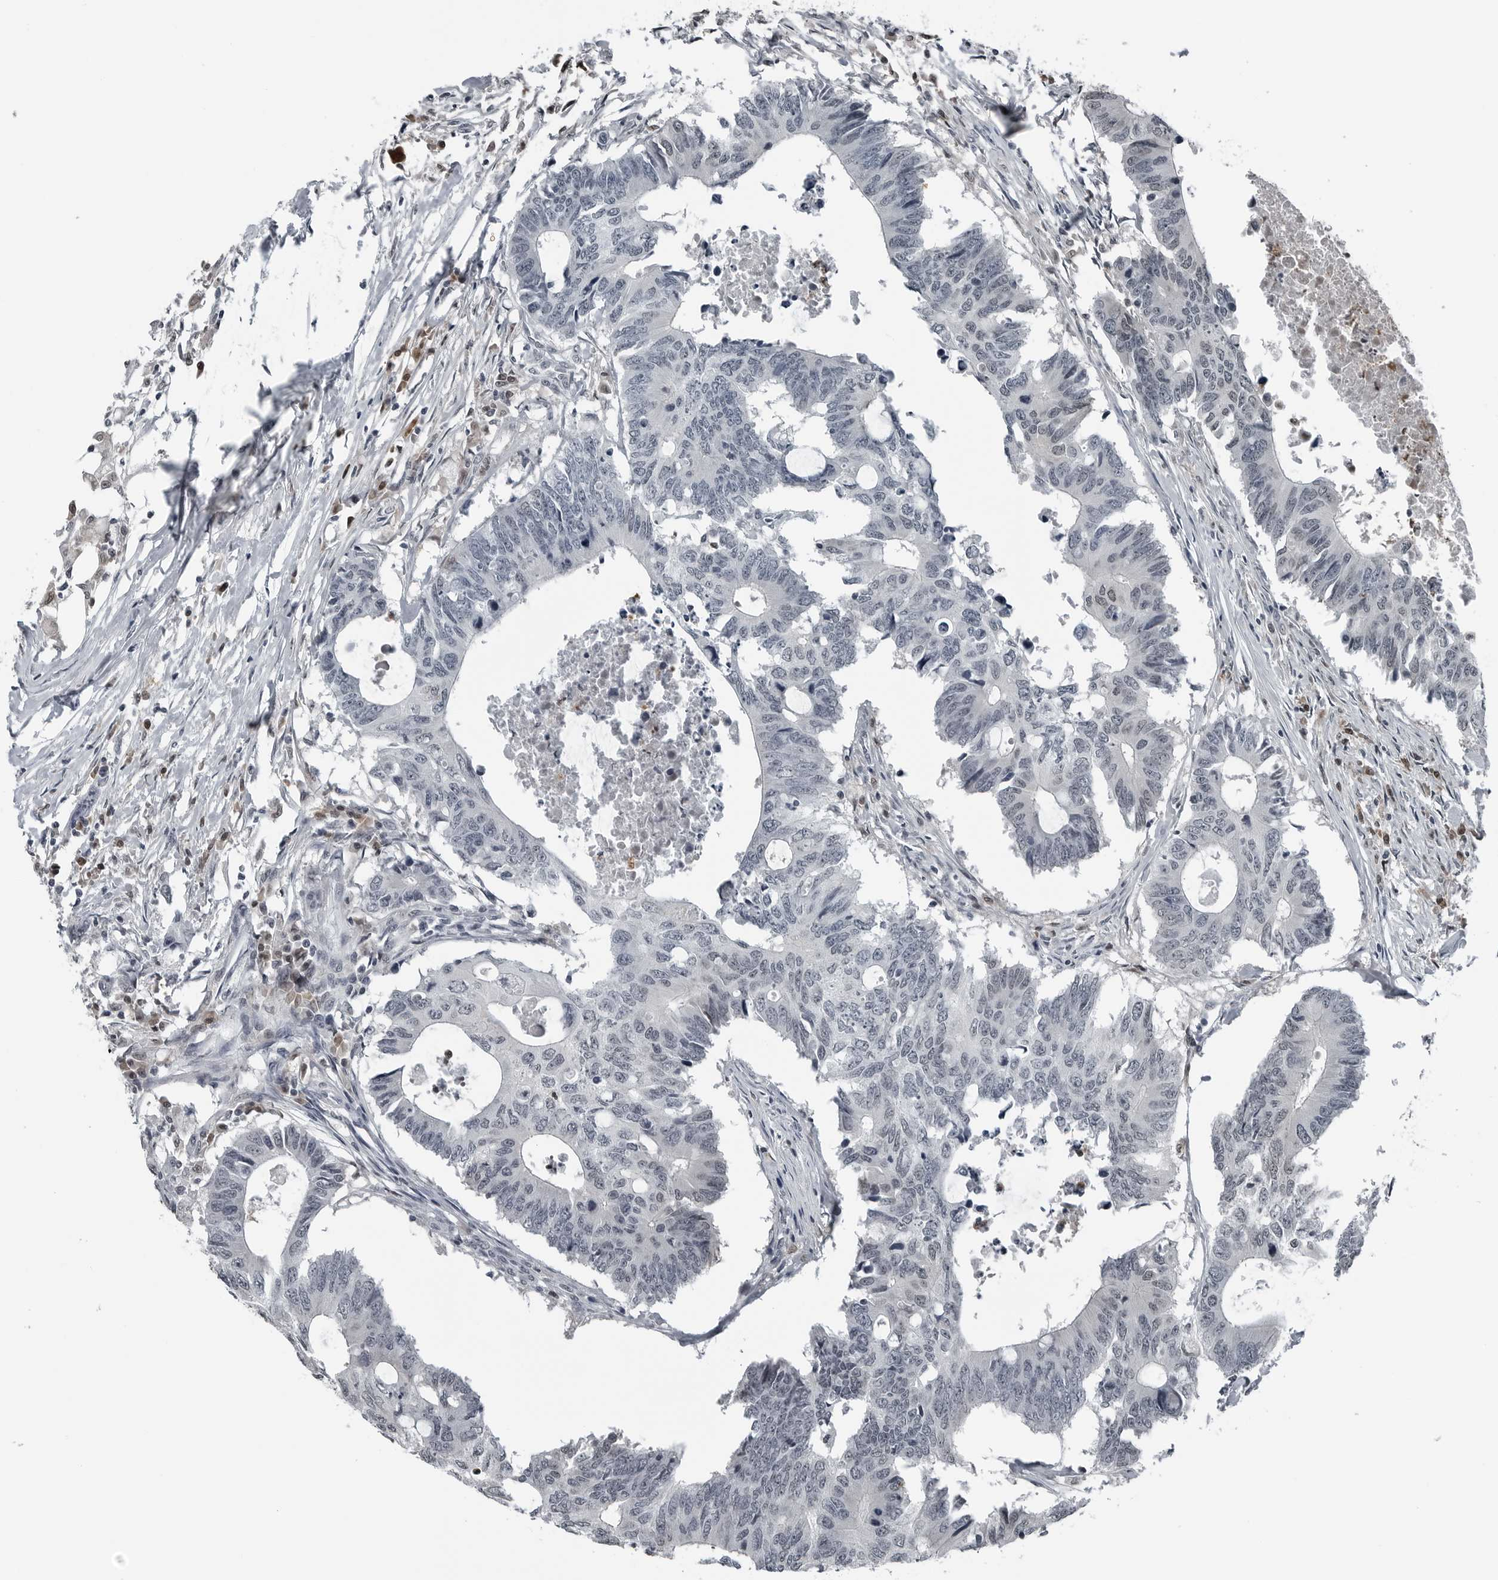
{"staining": {"intensity": "negative", "quantity": "none", "location": "none"}, "tissue": "colorectal cancer", "cell_type": "Tumor cells", "image_type": "cancer", "snomed": [{"axis": "morphology", "description": "Adenocarcinoma, NOS"}, {"axis": "topography", "description": "Colon"}], "caption": "Protein analysis of adenocarcinoma (colorectal) displays no significant positivity in tumor cells. Nuclei are stained in blue.", "gene": "AKR1A1", "patient": {"sex": "male", "age": 71}}